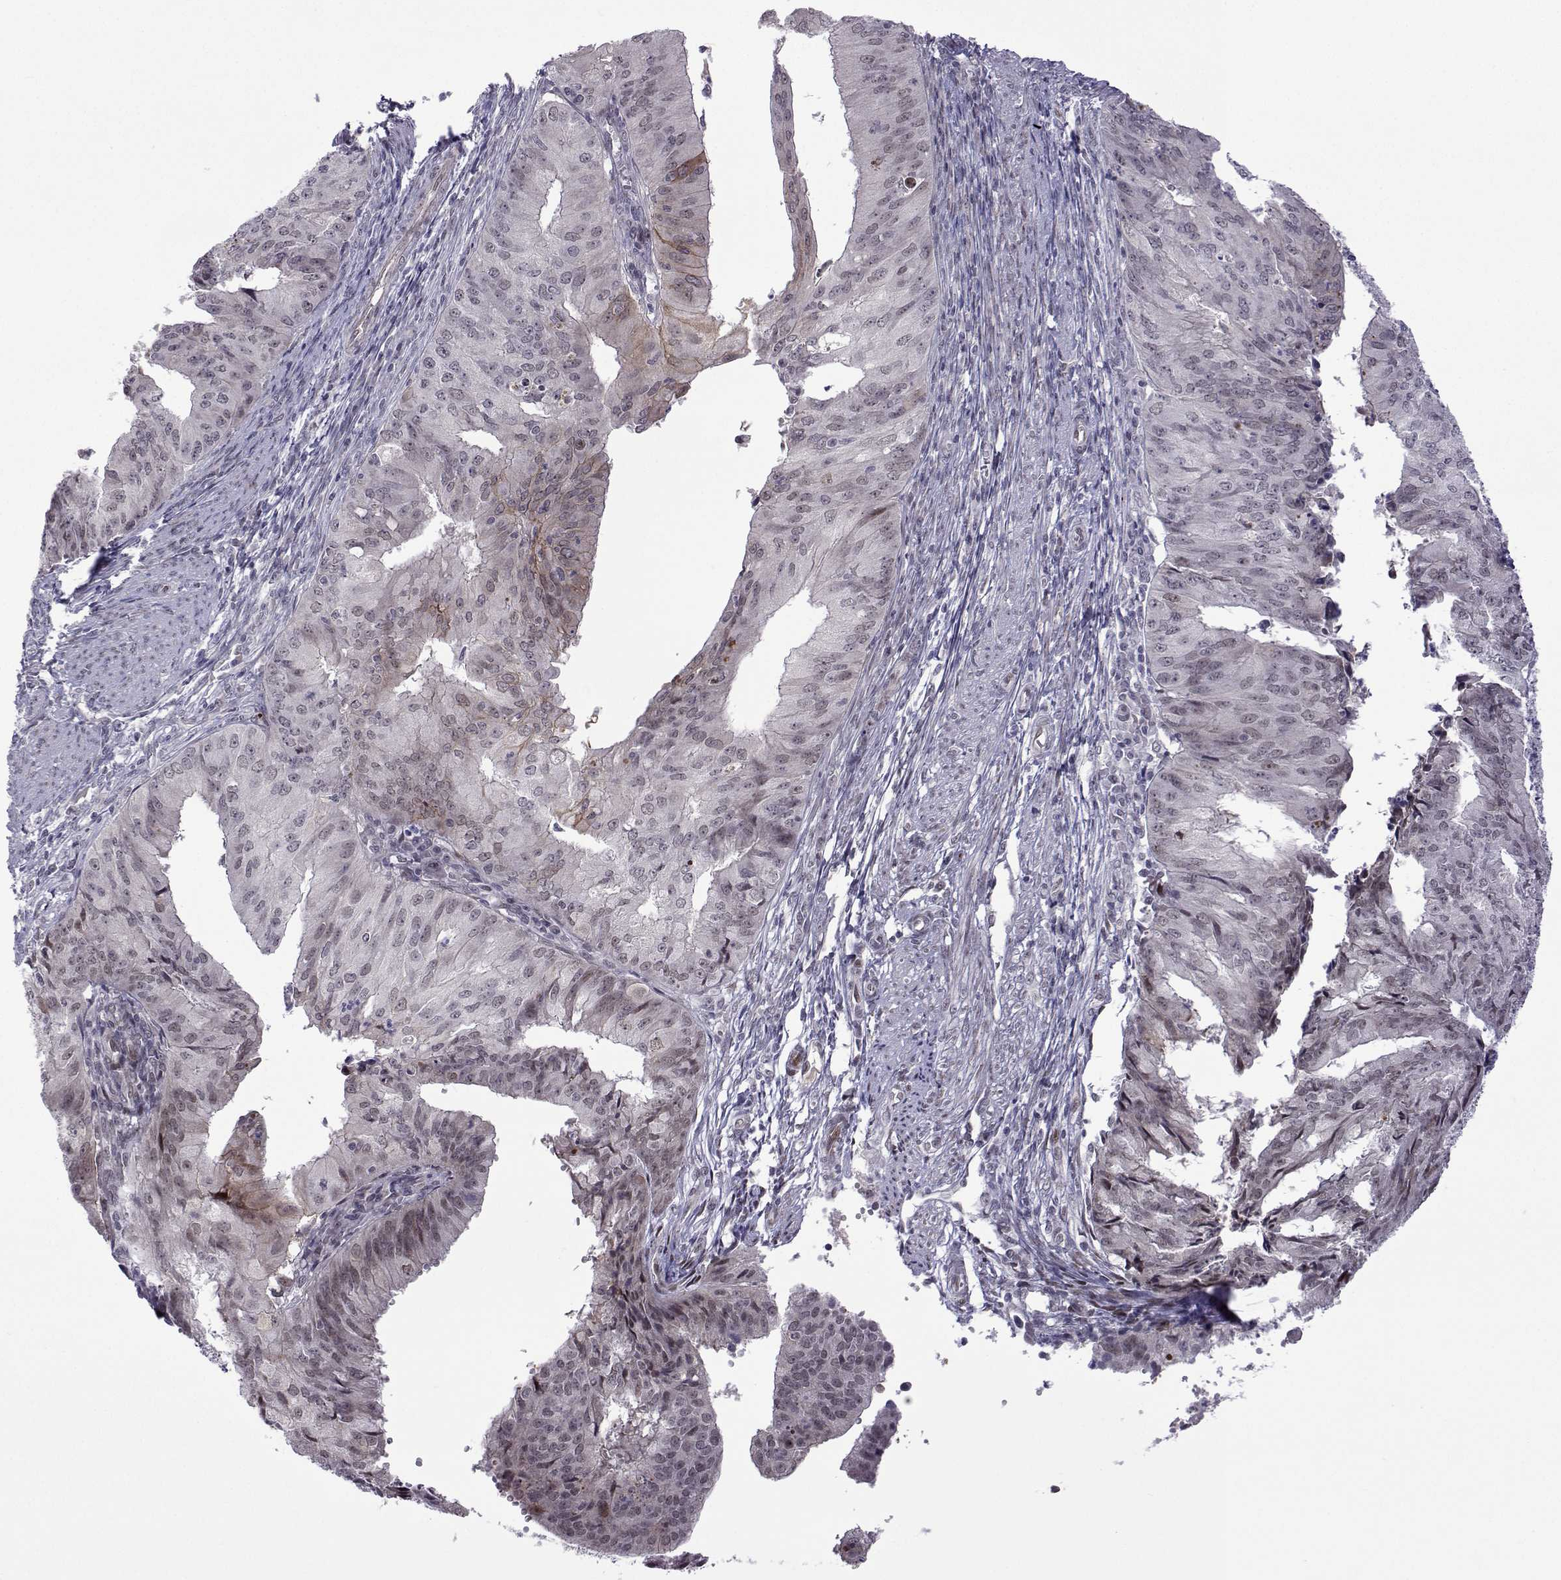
{"staining": {"intensity": "negative", "quantity": "none", "location": "none"}, "tissue": "endometrial cancer", "cell_type": "Tumor cells", "image_type": "cancer", "snomed": [{"axis": "morphology", "description": "Adenocarcinoma, NOS"}, {"axis": "topography", "description": "Endometrium"}], "caption": "IHC micrograph of neoplastic tissue: endometrial cancer (adenocarcinoma) stained with DAB (3,3'-diaminobenzidine) shows no significant protein expression in tumor cells.", "gene": "EFCAB3", "patient": {"sex": "female", "age": 50}}